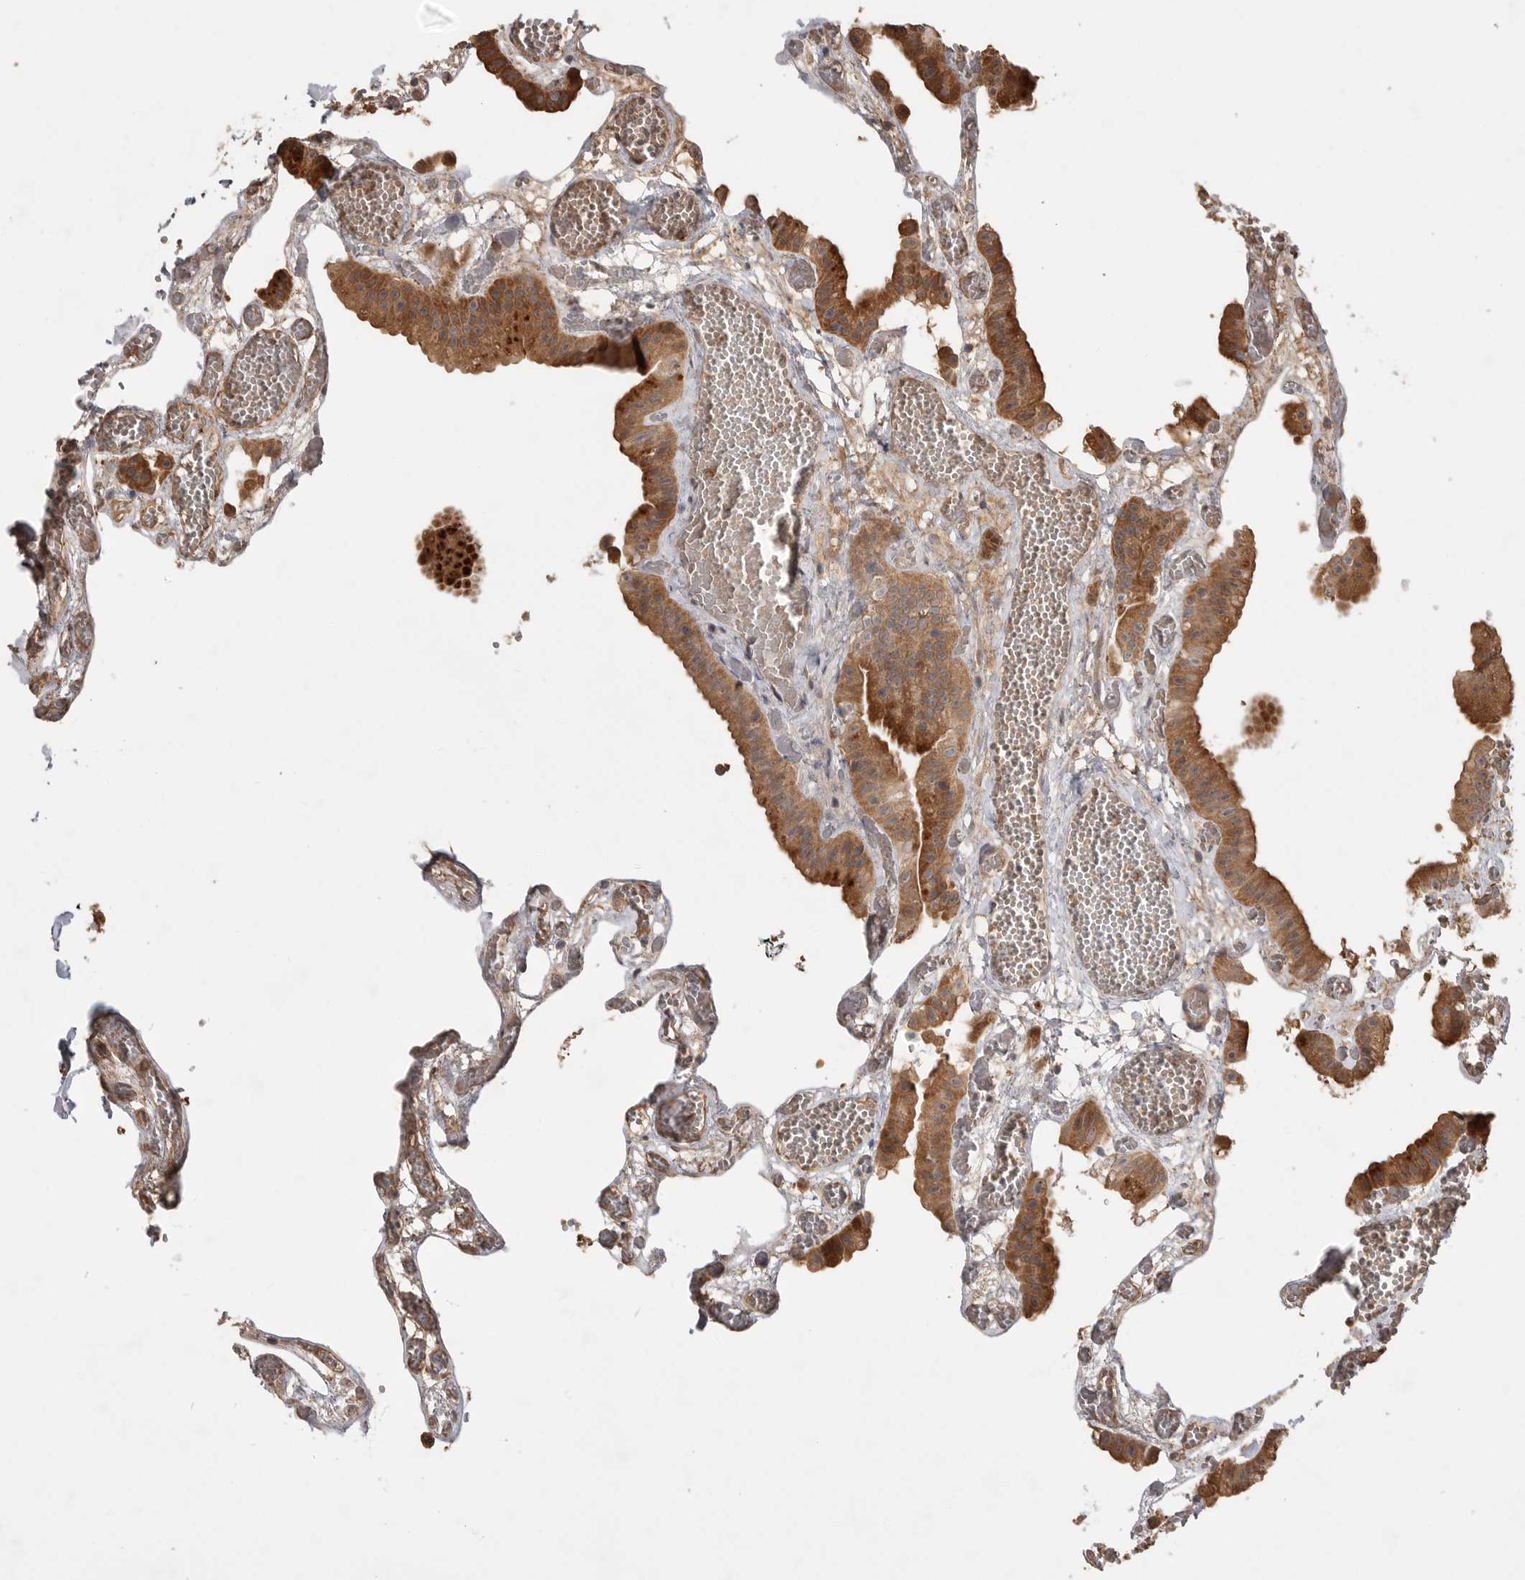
{"staining": {"intensity": "moderate", "quantity": ">75%", "location": "cytoplasmic/membranous"}, "tissue": "gallbladder", "cell_type": "Glandular cells", "image_type": "normal", "snomed": [{"axis": "morphology", "description": "Normal tissue, NOS"}, {"axis": "topography", "description": "Gallbladder"}], "caption": "Immunohistochemical staining of benign gallbladder demonstrates medium levels of moderate cytoplasmic/membranous staining in about >75% of glandular cells.", "gene": "VN1R4", "patient": {"sex": "female", "age": 64}}